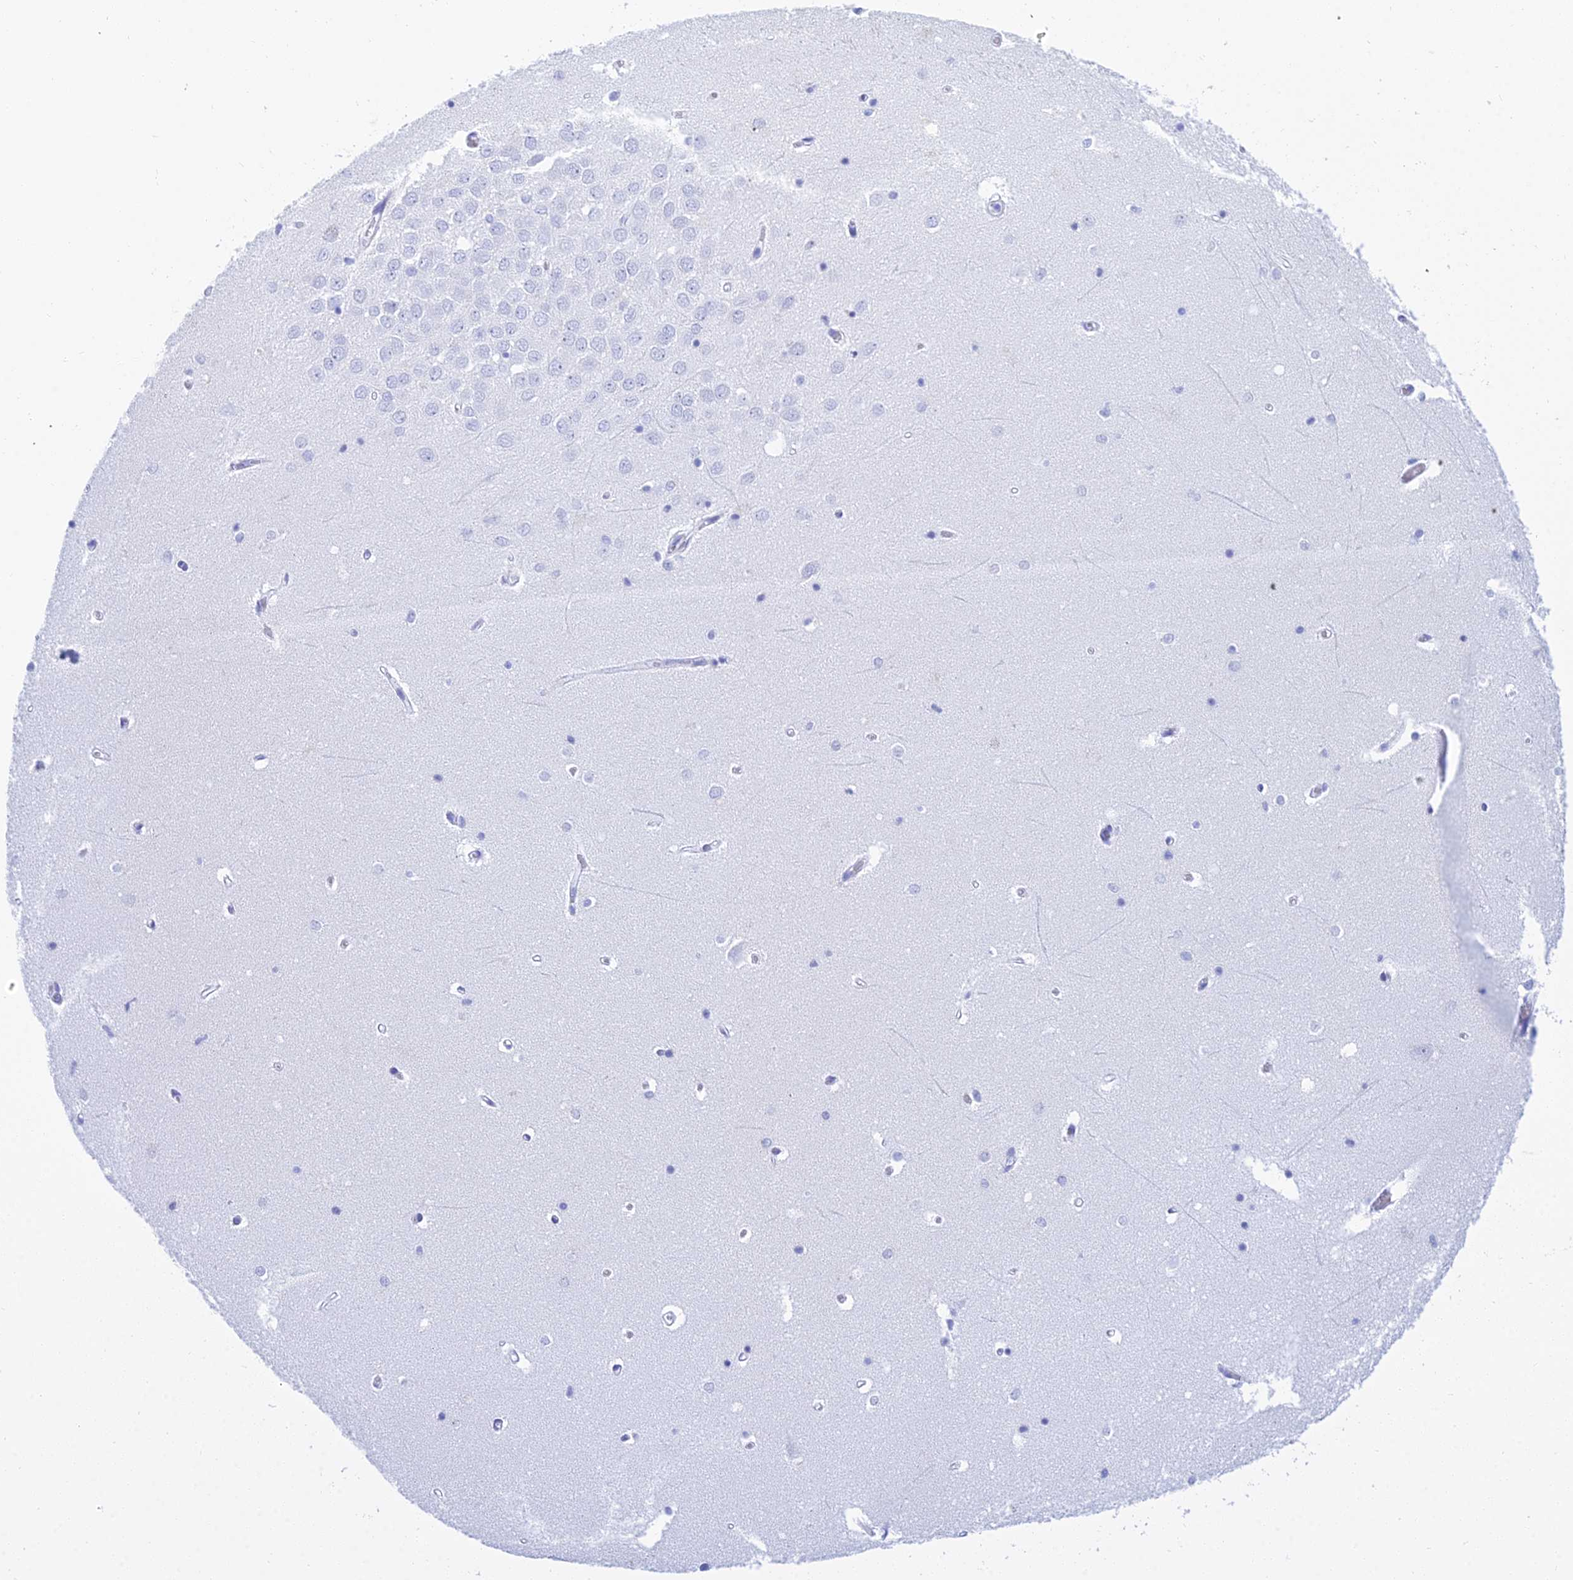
{"staining": {"intensity": "negative", "quantity": "none", "location": "none"}, "tissue": "hippocampus", "cell_type": "Glial cells", "image_type": "normal", "snomed": [{"axis": "morphology", "description": "Normal tissue, NOS"}, {"axis": "topography", "description": "Hippocampus"}], "caption": "Immunohistochemistry (IHC) photomicrograph of benign hippocampus: hippocampus stained with DAB reveals no significant protein staining in glial cells.", "gene": "PATE4", "patient": {"sex": "male", "age": 70}}